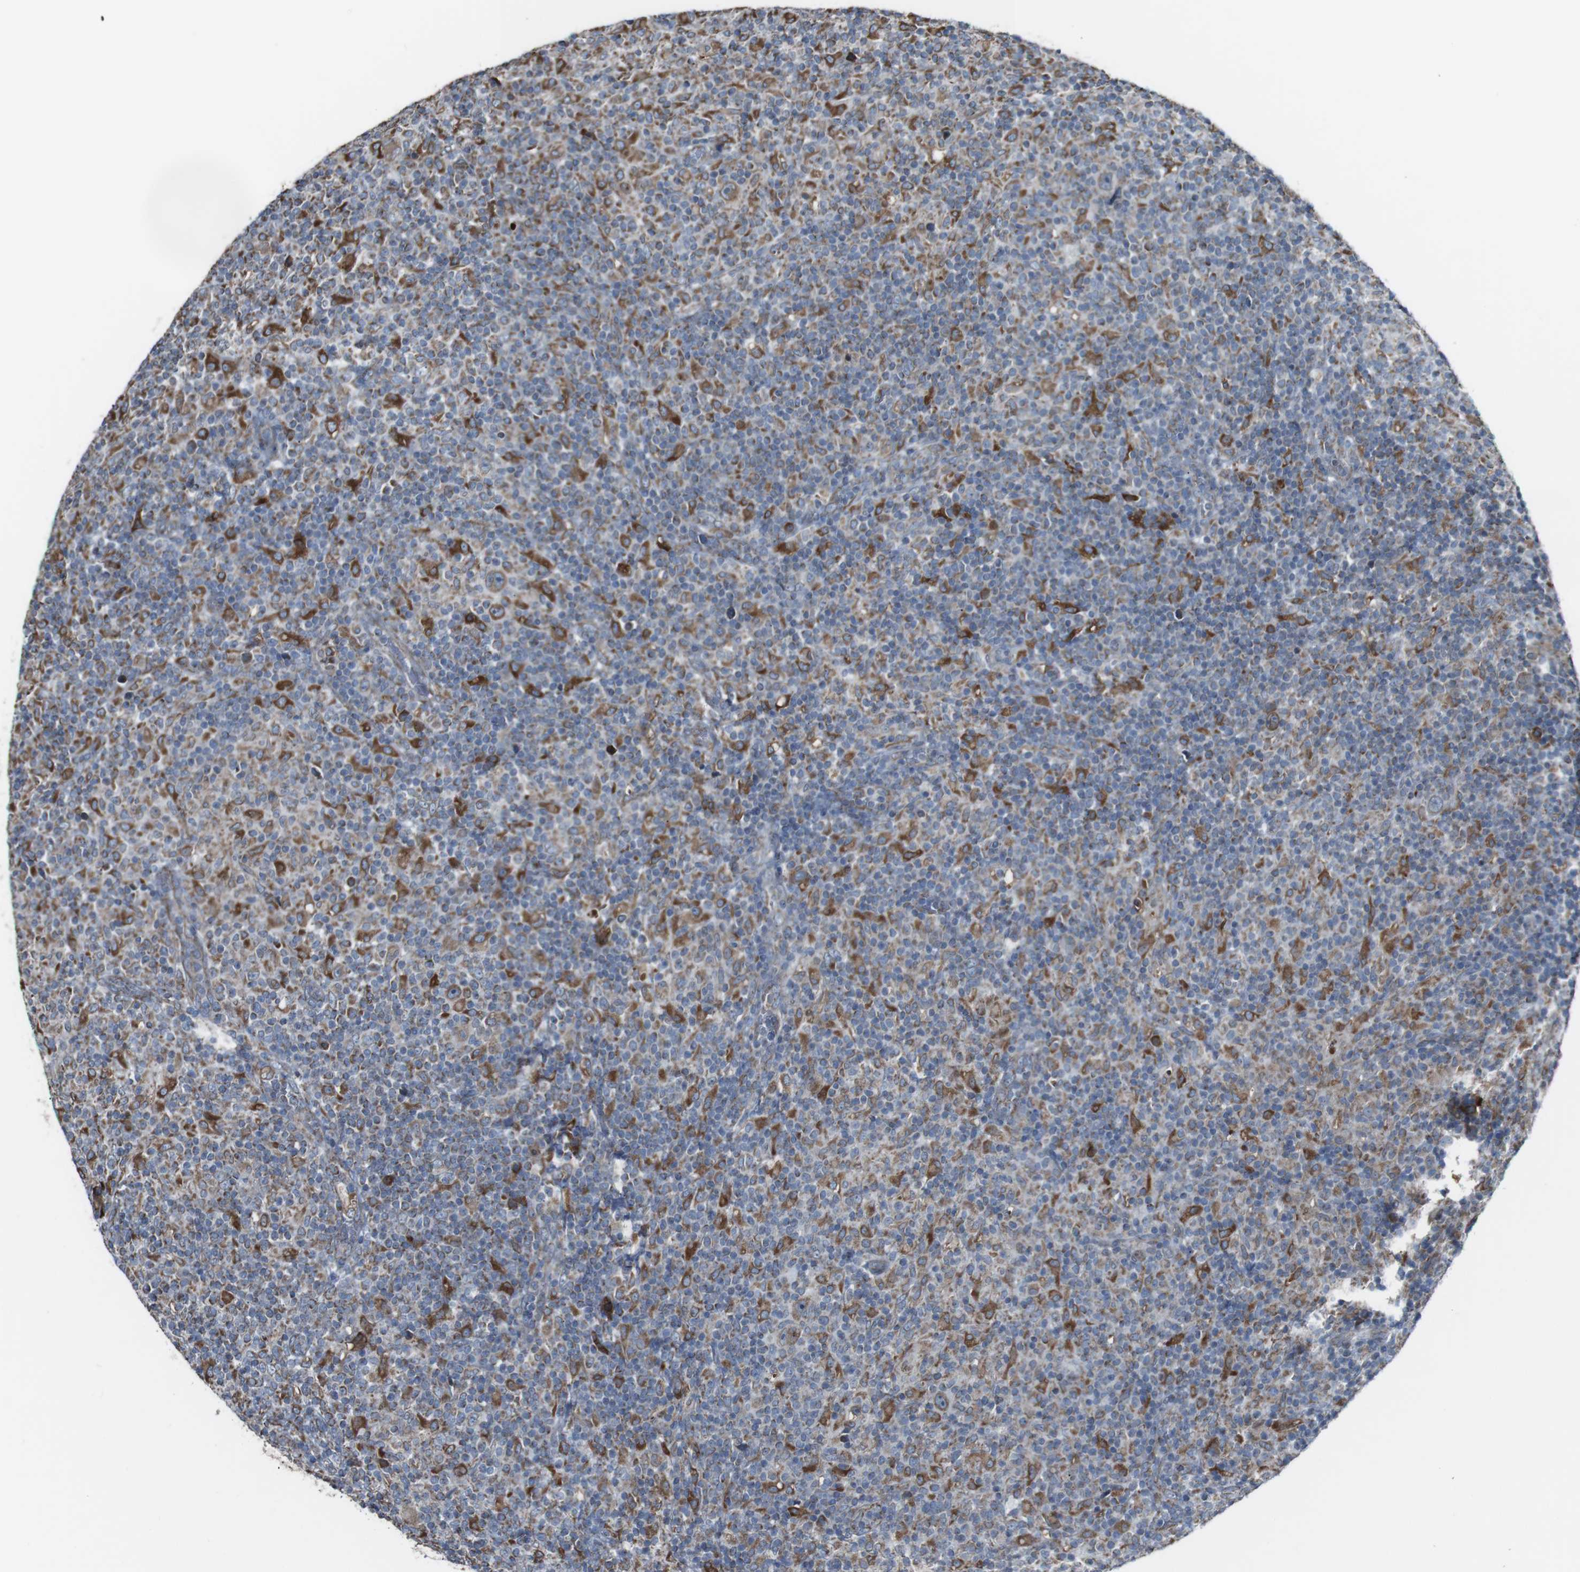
{"staining": {"intensity": "moderate", "quantity": ">75%", "location": "cytoplasmic/membranous"}, "tissue": "lymphoma", "cell_type": "Tumor cells", "image_type": "cancer", "snomed": [{"axis": "morphology", "description": "Hodgkin's disease, NOS"}, {"axis": "topography", "description": "Lymph node"}], "caption": "Lymphoma stained for a protein (brown) shows moderate cytoplasmic/membranous positive staining in about >75% of tumor cells.", "gene": "CISD2", "patient": {"sex": "male", "age": 70}}